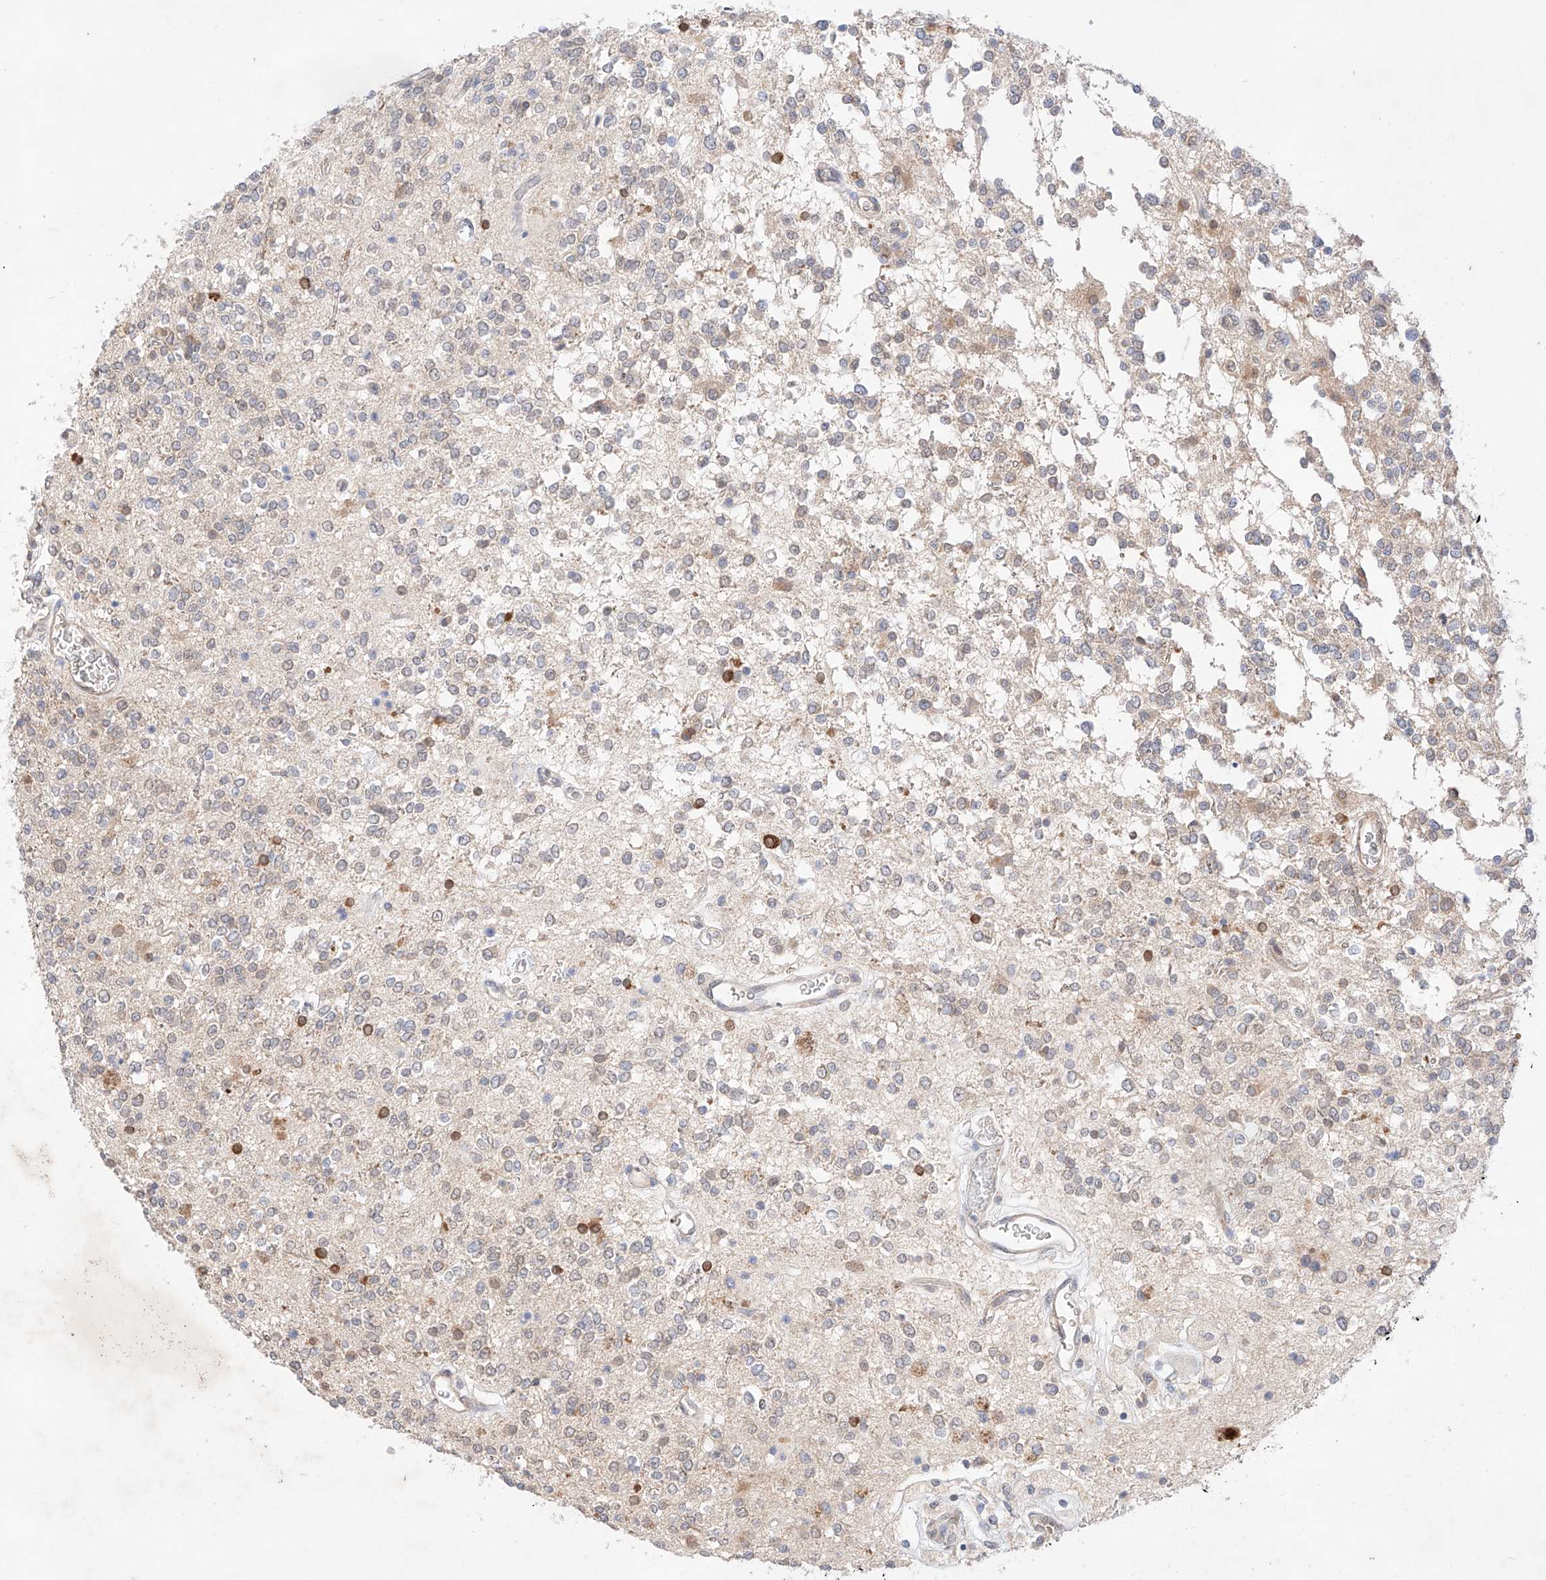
{"staining": {"intensity": "negative", "quantity": "none", "location": "none"}, "tissue": "glioma", "cell_type": "Tumor cells", "image_type": "cancer", "snomed": [{"axis": "morphology", "description": "Glioma, malignant, High grade"}, {"axis": "topography", "description": "Brain"}], "caption": "Immunohistochemical staining of human malignant glioma (high-grade) displays no significant staining in tumor cells. The staining is performed using DAB (3,3'-diaminobenzidine) brown chromogen with nuclei counter-stained in using hematoxylin.", "gene": "ZNF124", "patient": {"sex": "male", "age": 34}}